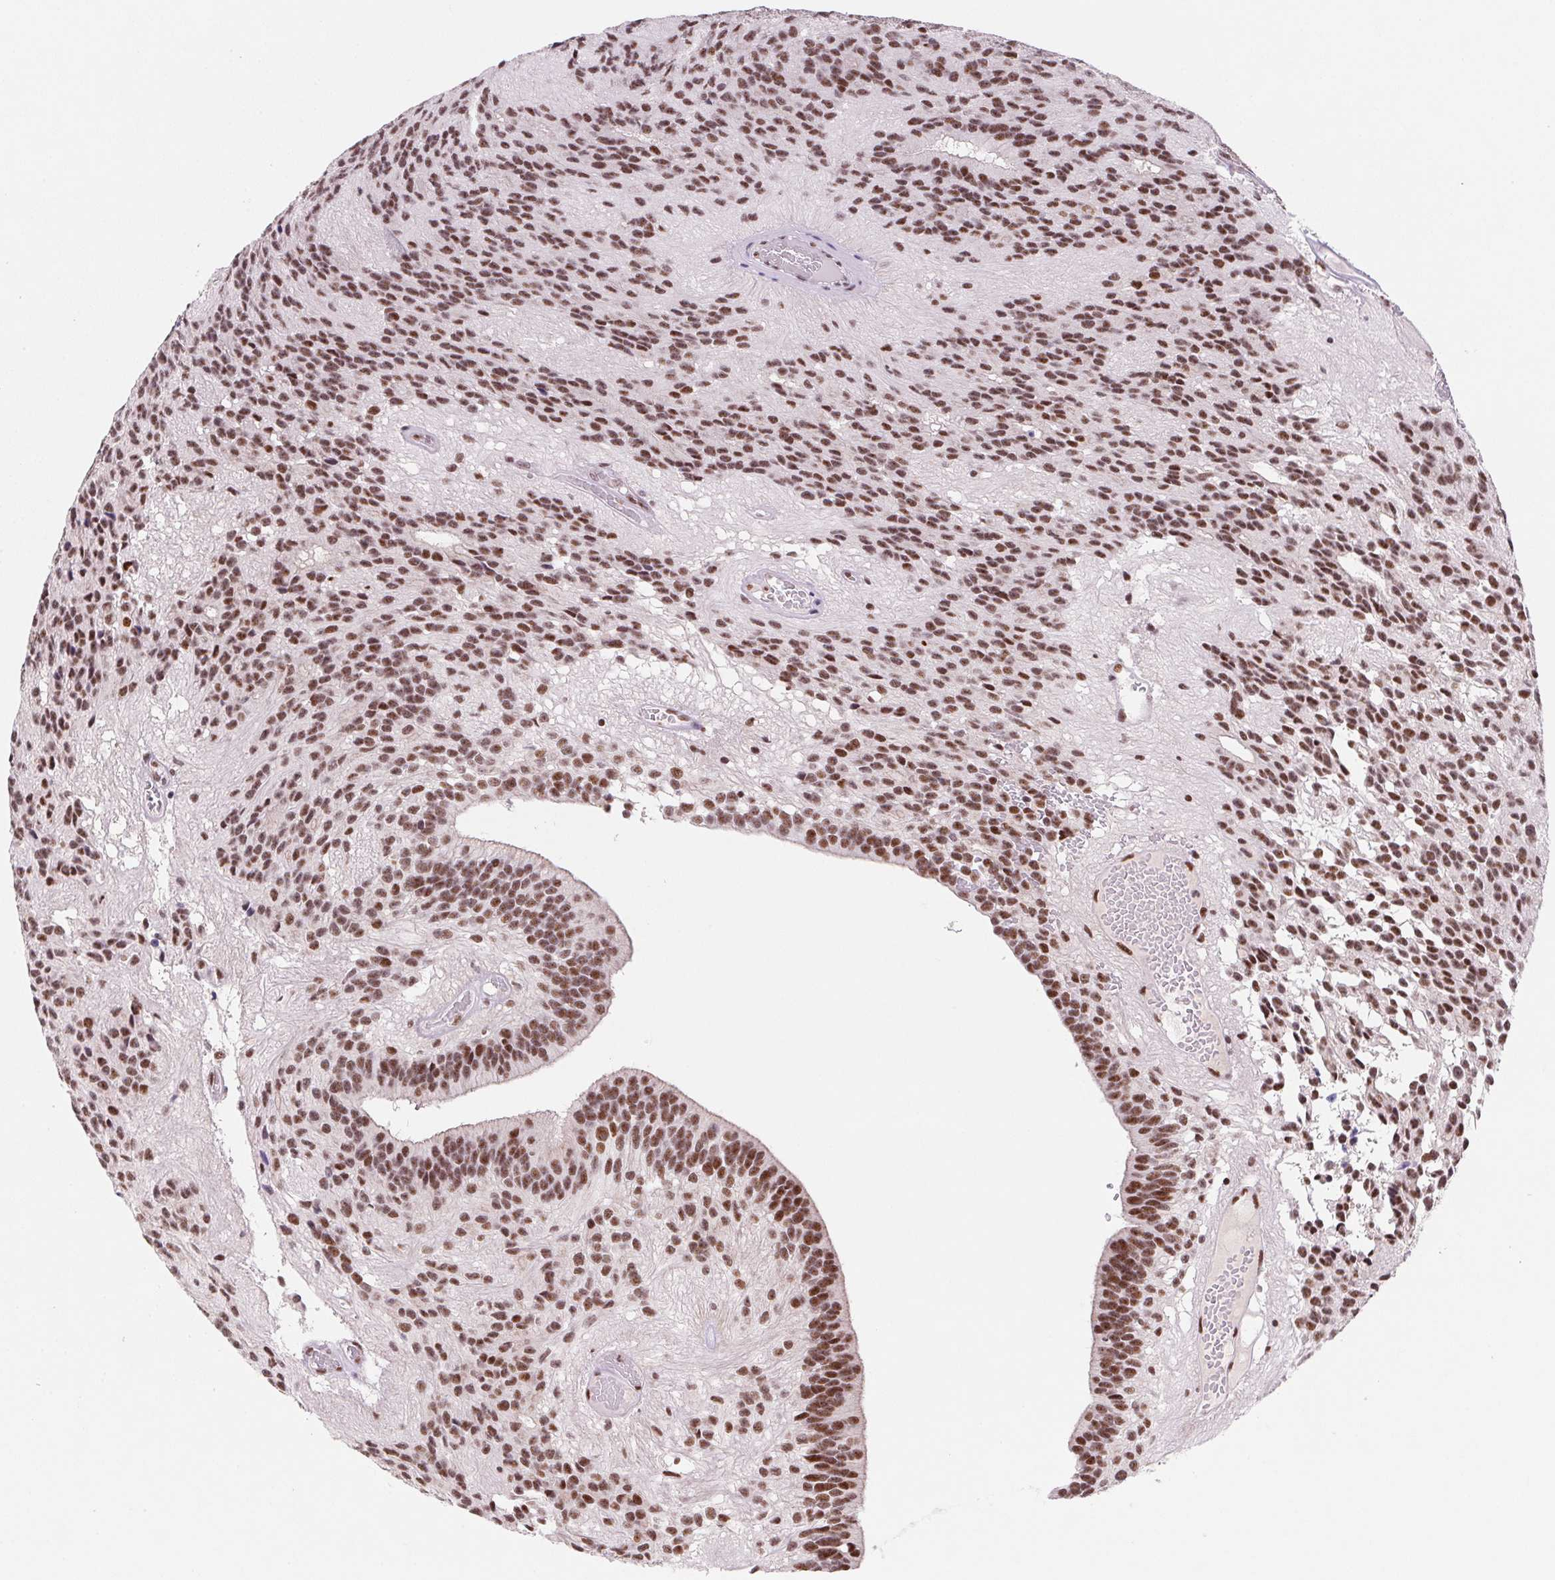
{"staining": {"intensity": "moderate", "quantity": ">75%", "location": "nuclear"}, "tissue": "glioma", "cell_type": "Tumor cells", "image_type": "cancer", "snomed": [{"axis": "morphology", "description": "Glioma, malignant, Low grade"}, {"axis": "topography", "description": "Brain"}], "caption": "A medium amount of moderate nuclear expression is seen in approximately >75% of tumor cells in malignant glioma (low-grade) tissue.", "gene": "DPPA5", "patient": {"sex": "male", "age": 31}}